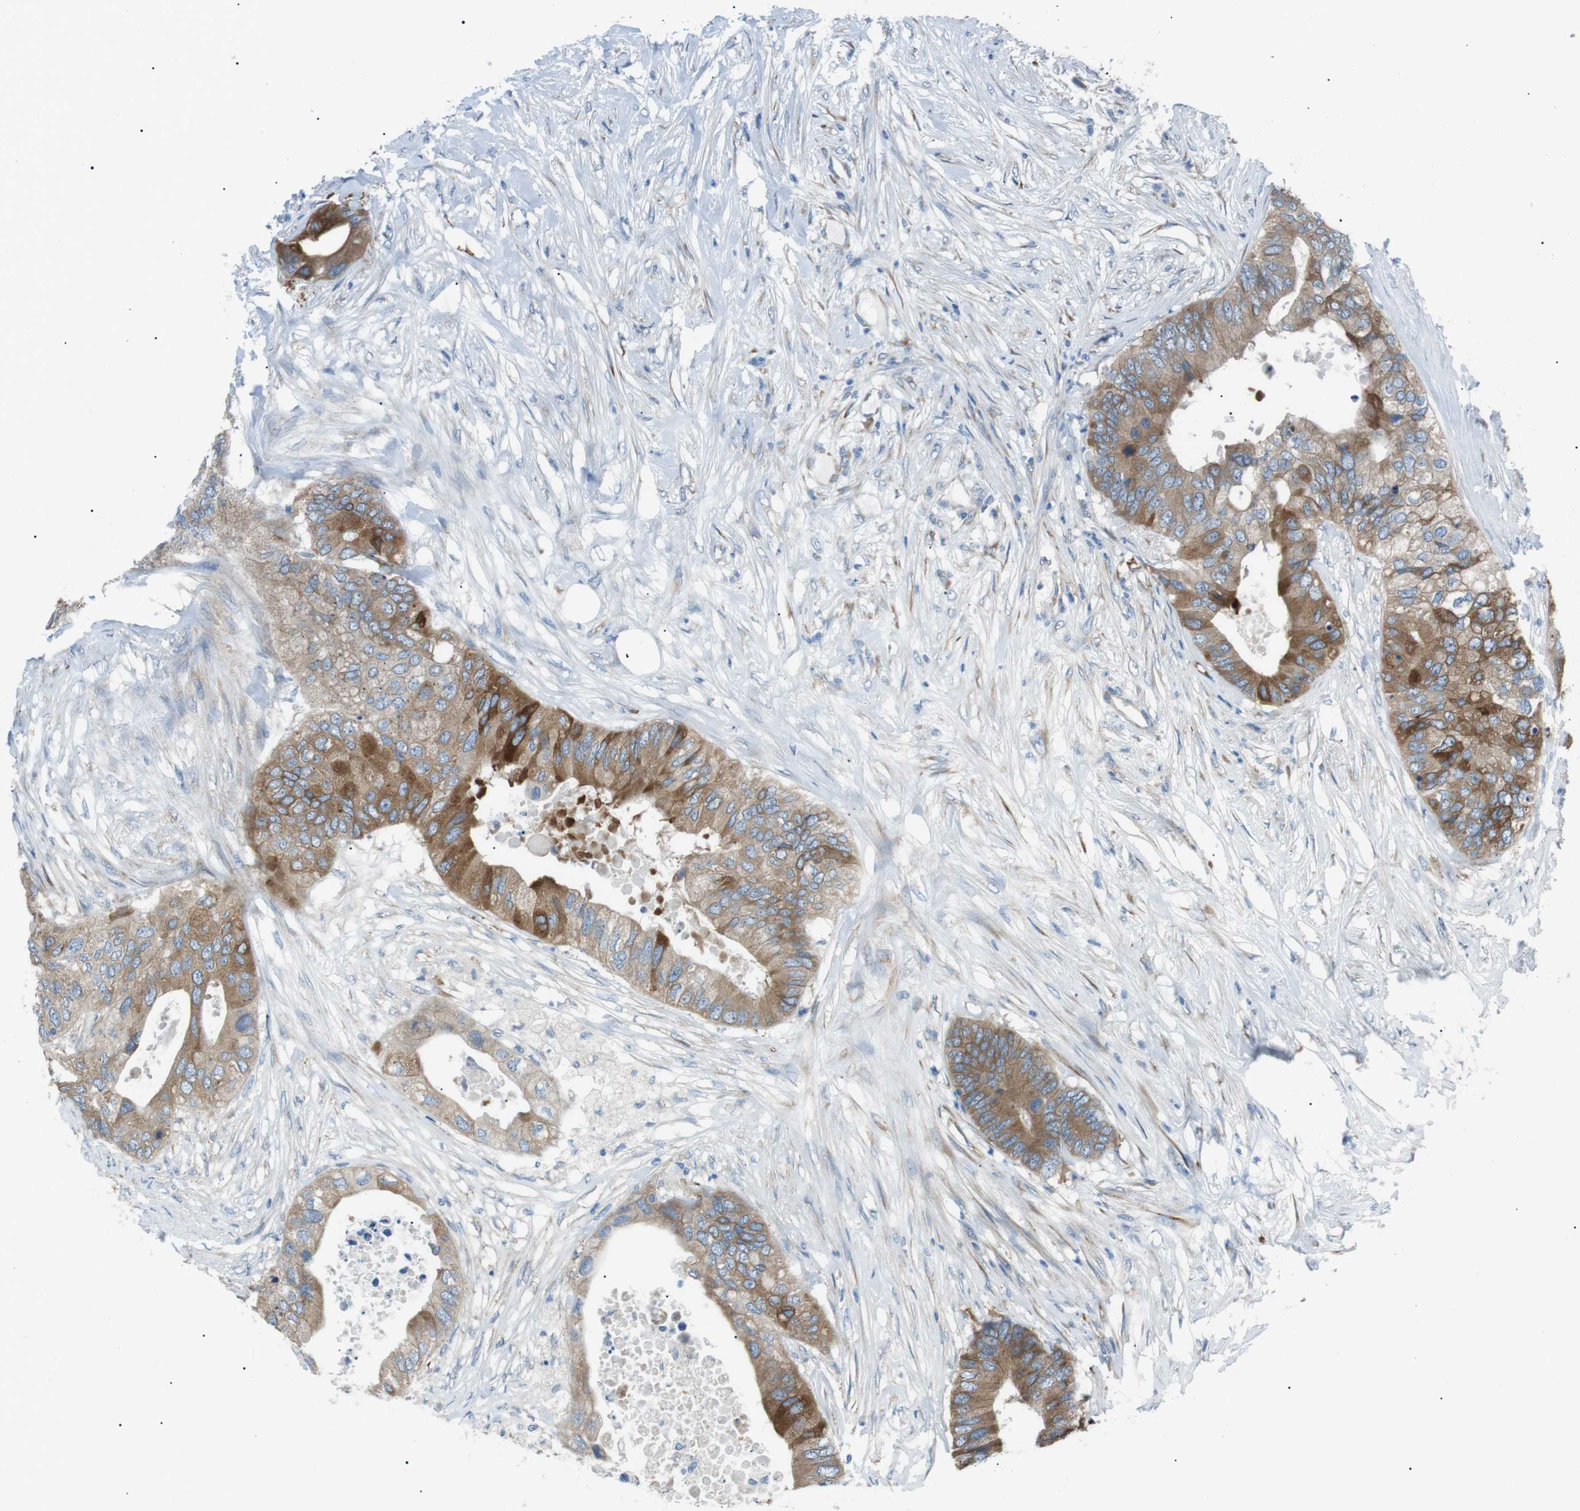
{"staining": {"intensity": "moderate", "quantity": ">75%", "location": "cytoplasmic/membranous"}, "tissue": "colorectal cancer", "cell_type": "Tumor cells", "image_type": "cancer", "snomed": [{"axis": "morphology", "description": "Adenocarcinoma, NOS"}, {"axis": "topography", "description": "Colon"}], "caption": "Brown immunohistochemical staining in human colorectal cancer (adenocarcinoma) displays moderate cytoplasmic/membranous expression in about >75% of tumor cells.", "gene": "MTARC2", "patient": {"sex": "male", "age": 71}}